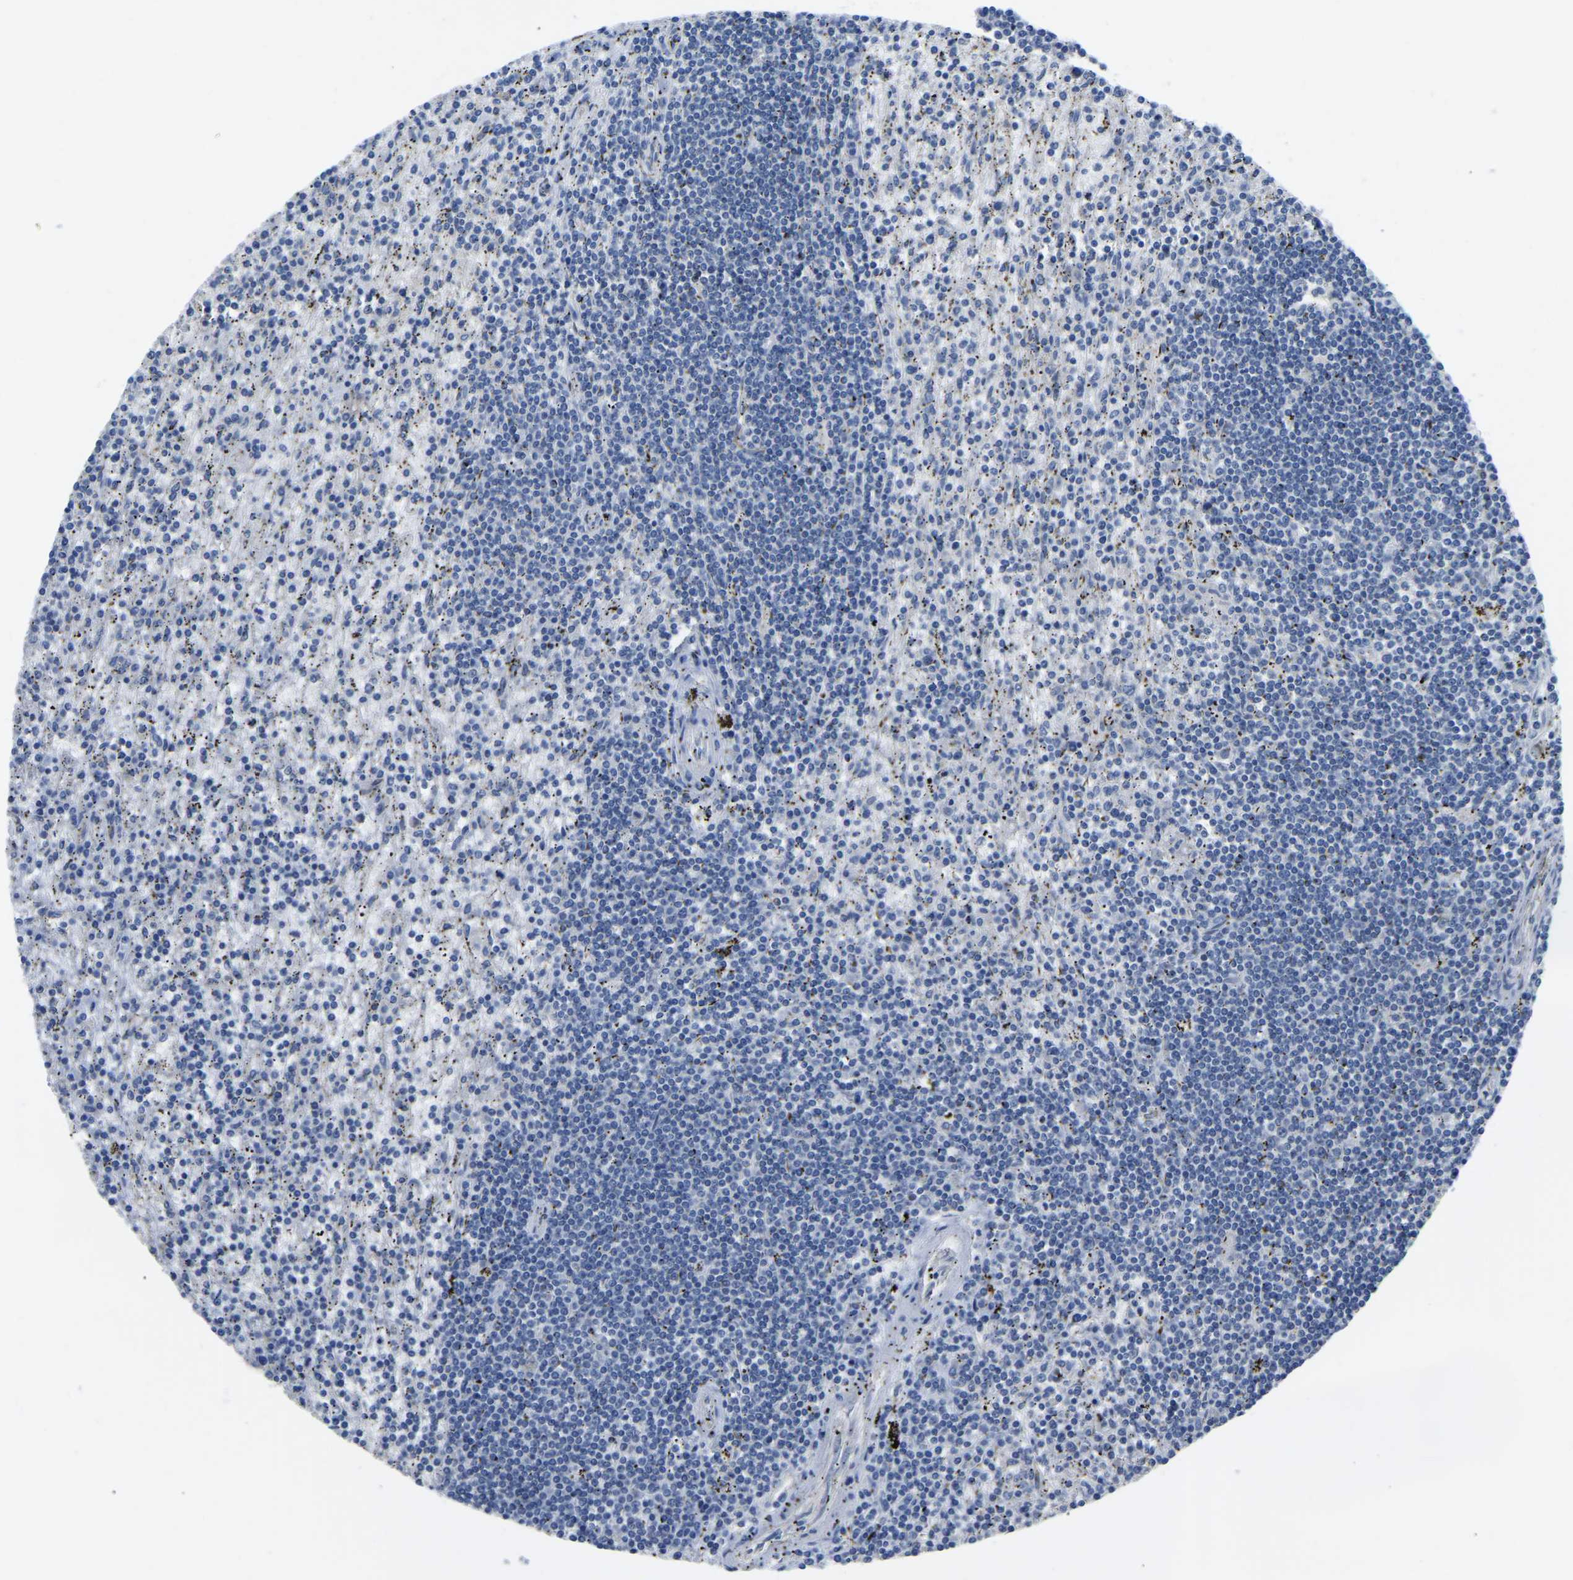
{"staining": {"intensity": "negative", "quantity": "none", "location": "none"}, "tissue": "lymphoma", "cell_type": "Tumor cells", "image_type": "cancer", "snomed": [{"axis": "morphology", "description": "Malignant lymphoma, non-Hodgkin's type, Low grade"}, {"axis": "topography", "description": "Spleen"}], "caption": "Immunohistochemical staining of lymphoma displays no significant staining in tumor cells.", "gene": "HIGD2B", "patient": {"sex": "male", "age": 76}}